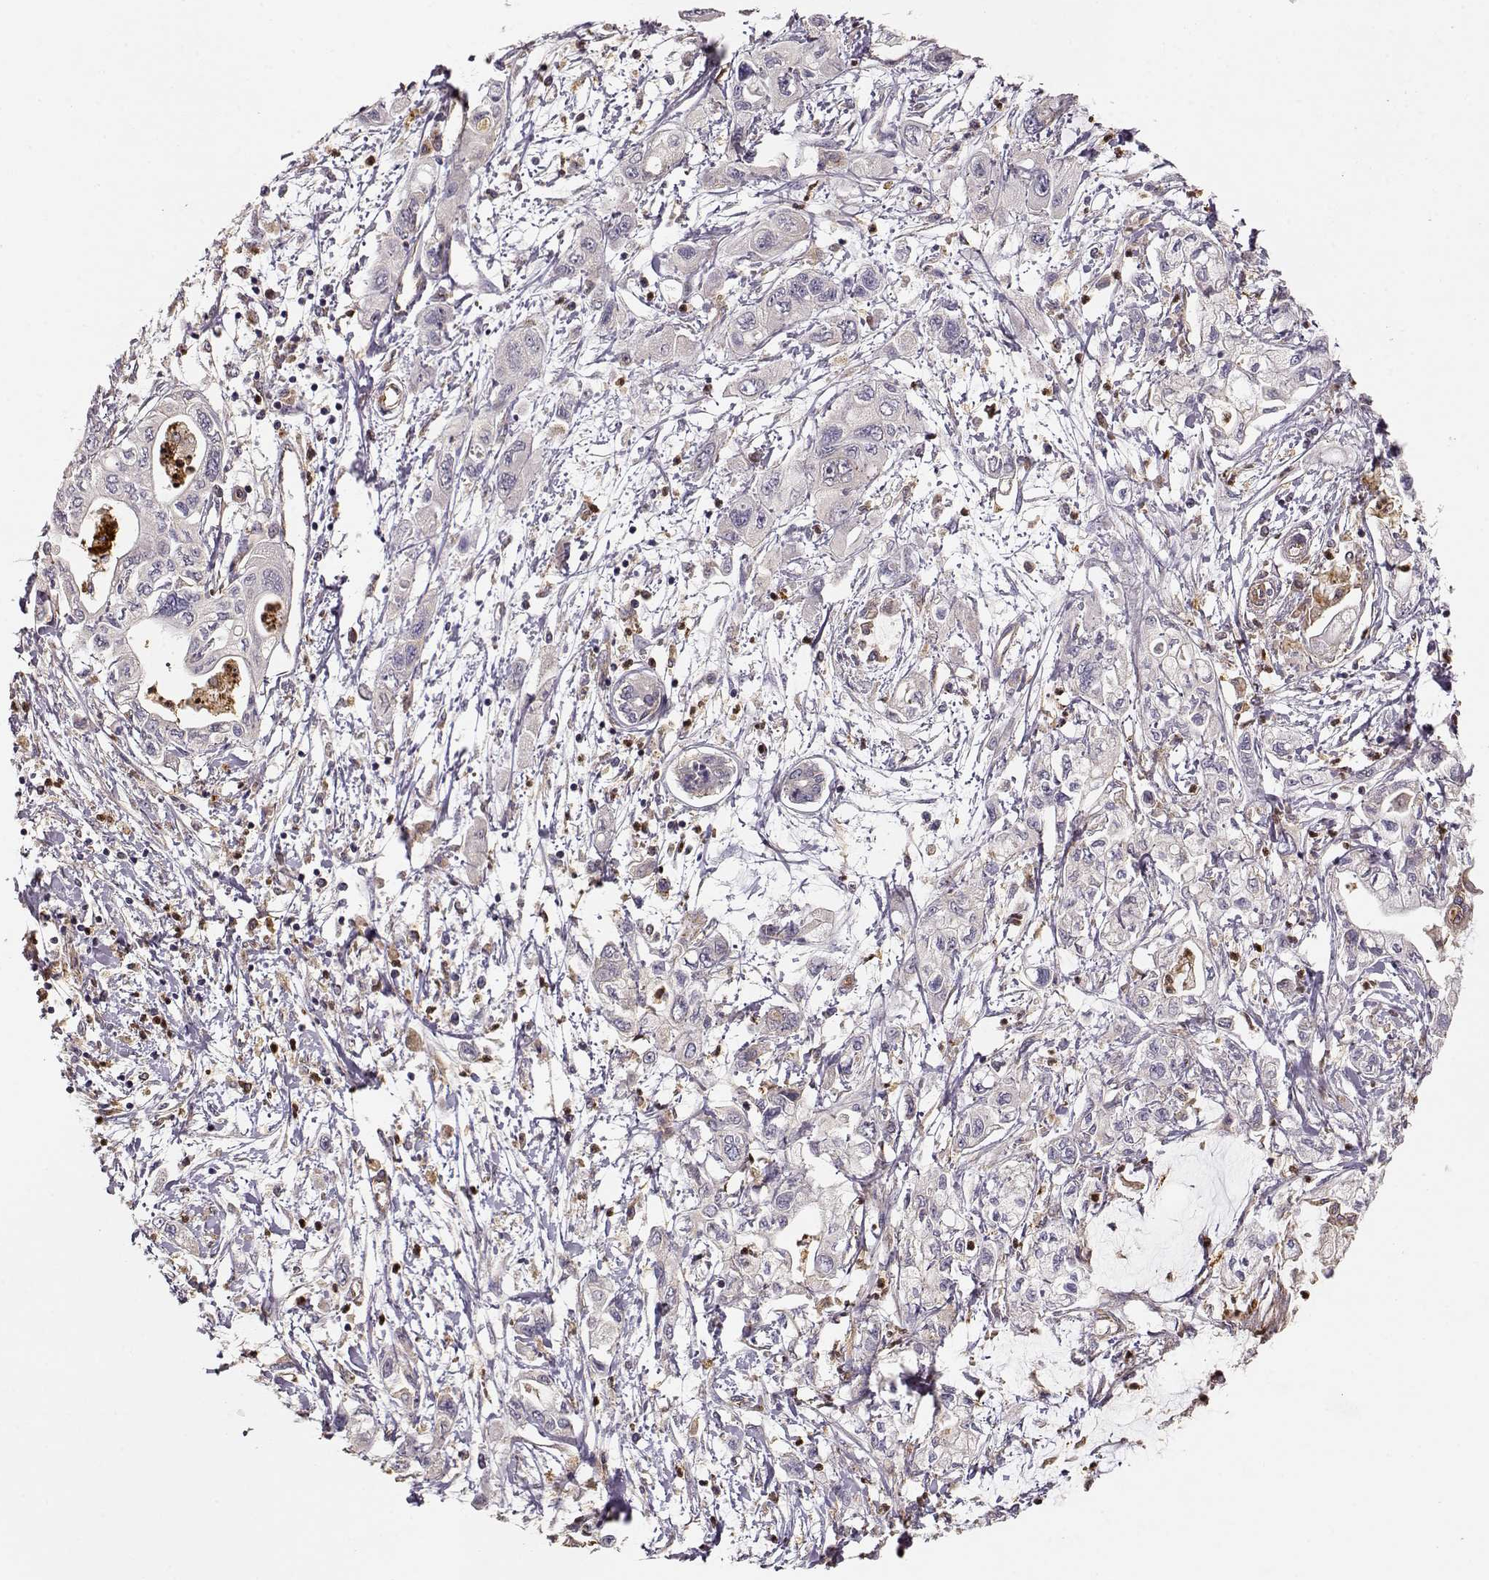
{"staining": {"intensity": "negative", "quantity": "none", "location": "none"}, "tissue": "pancreatic cancer", "cell_type": "Tumor cells", "image_type": "cancer", "snomed": [{"axis": "morphology", "description": "Adenocarcinoma, NOS"}, {"axis": "topography", "description": "Pancreas"}], "caption": "Immunohistochemistry (IHC) micrograph of human adenocarcinoma (pancreatic) stained for a protein (brown), which demonstrates no staining in tumor cells.", "gene": "ARHGEF2", "patient": {"sex": "male", "age": 54}}